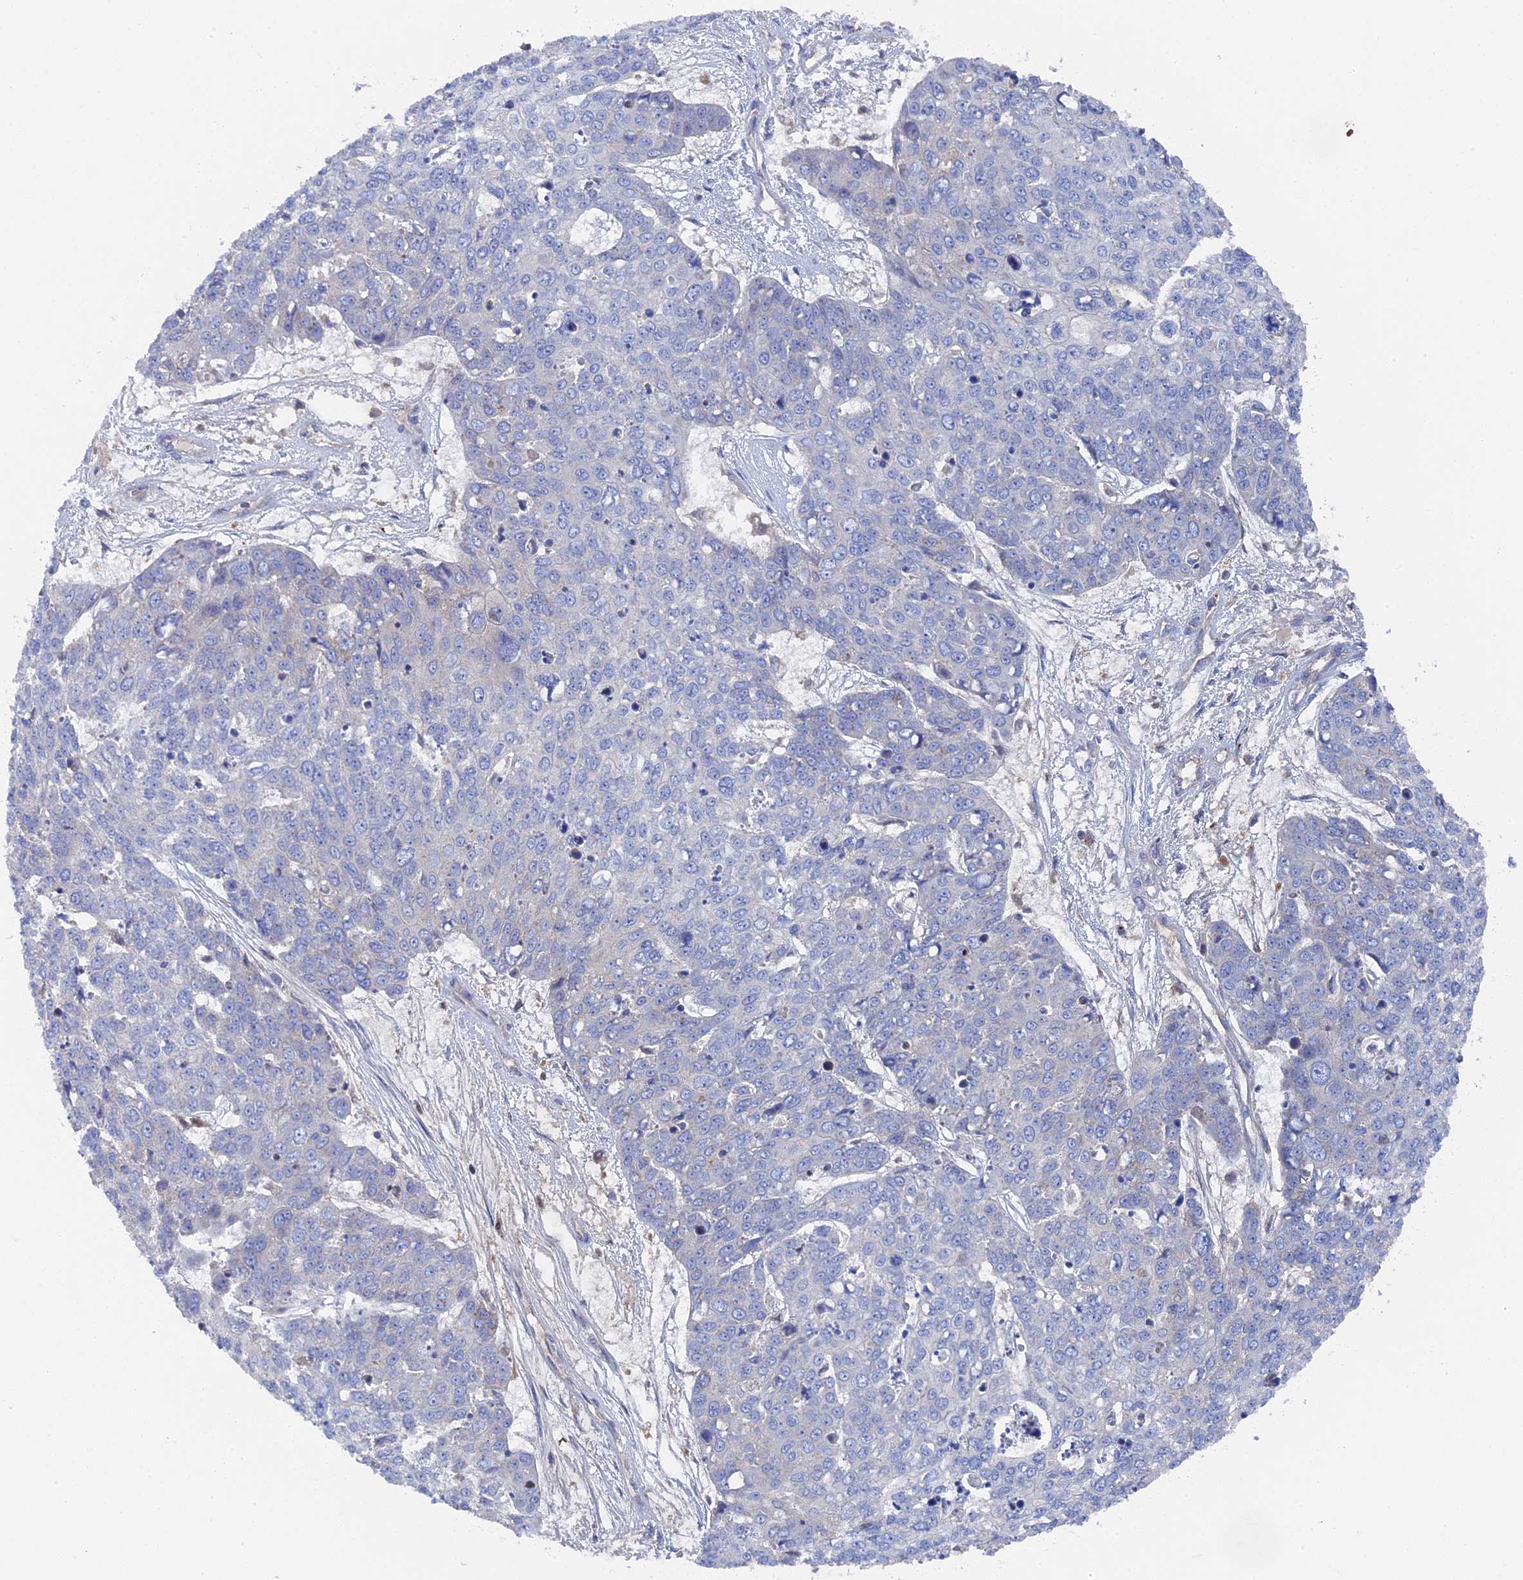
{"staining": {"intensity": "negative", "quantity": "none", "location": "none"}, "tissue": "skin cancer", "cell_type": "Tumor cells", "image_type": "cancer", "snomed": [{"axis": "morphology", "description": "Squamous cell carcinoma, NOS"}, {"axis": "topography", "description": "Skin"}], "caption": "Immunohistochemistry image of neoplastic tissue: human skin squamous cell carcinoma stained with DAB demonstrates no significant protein staining in tumor cells.", "gene": "SMG9", "patient": {"sex": "male", "age": 71}}